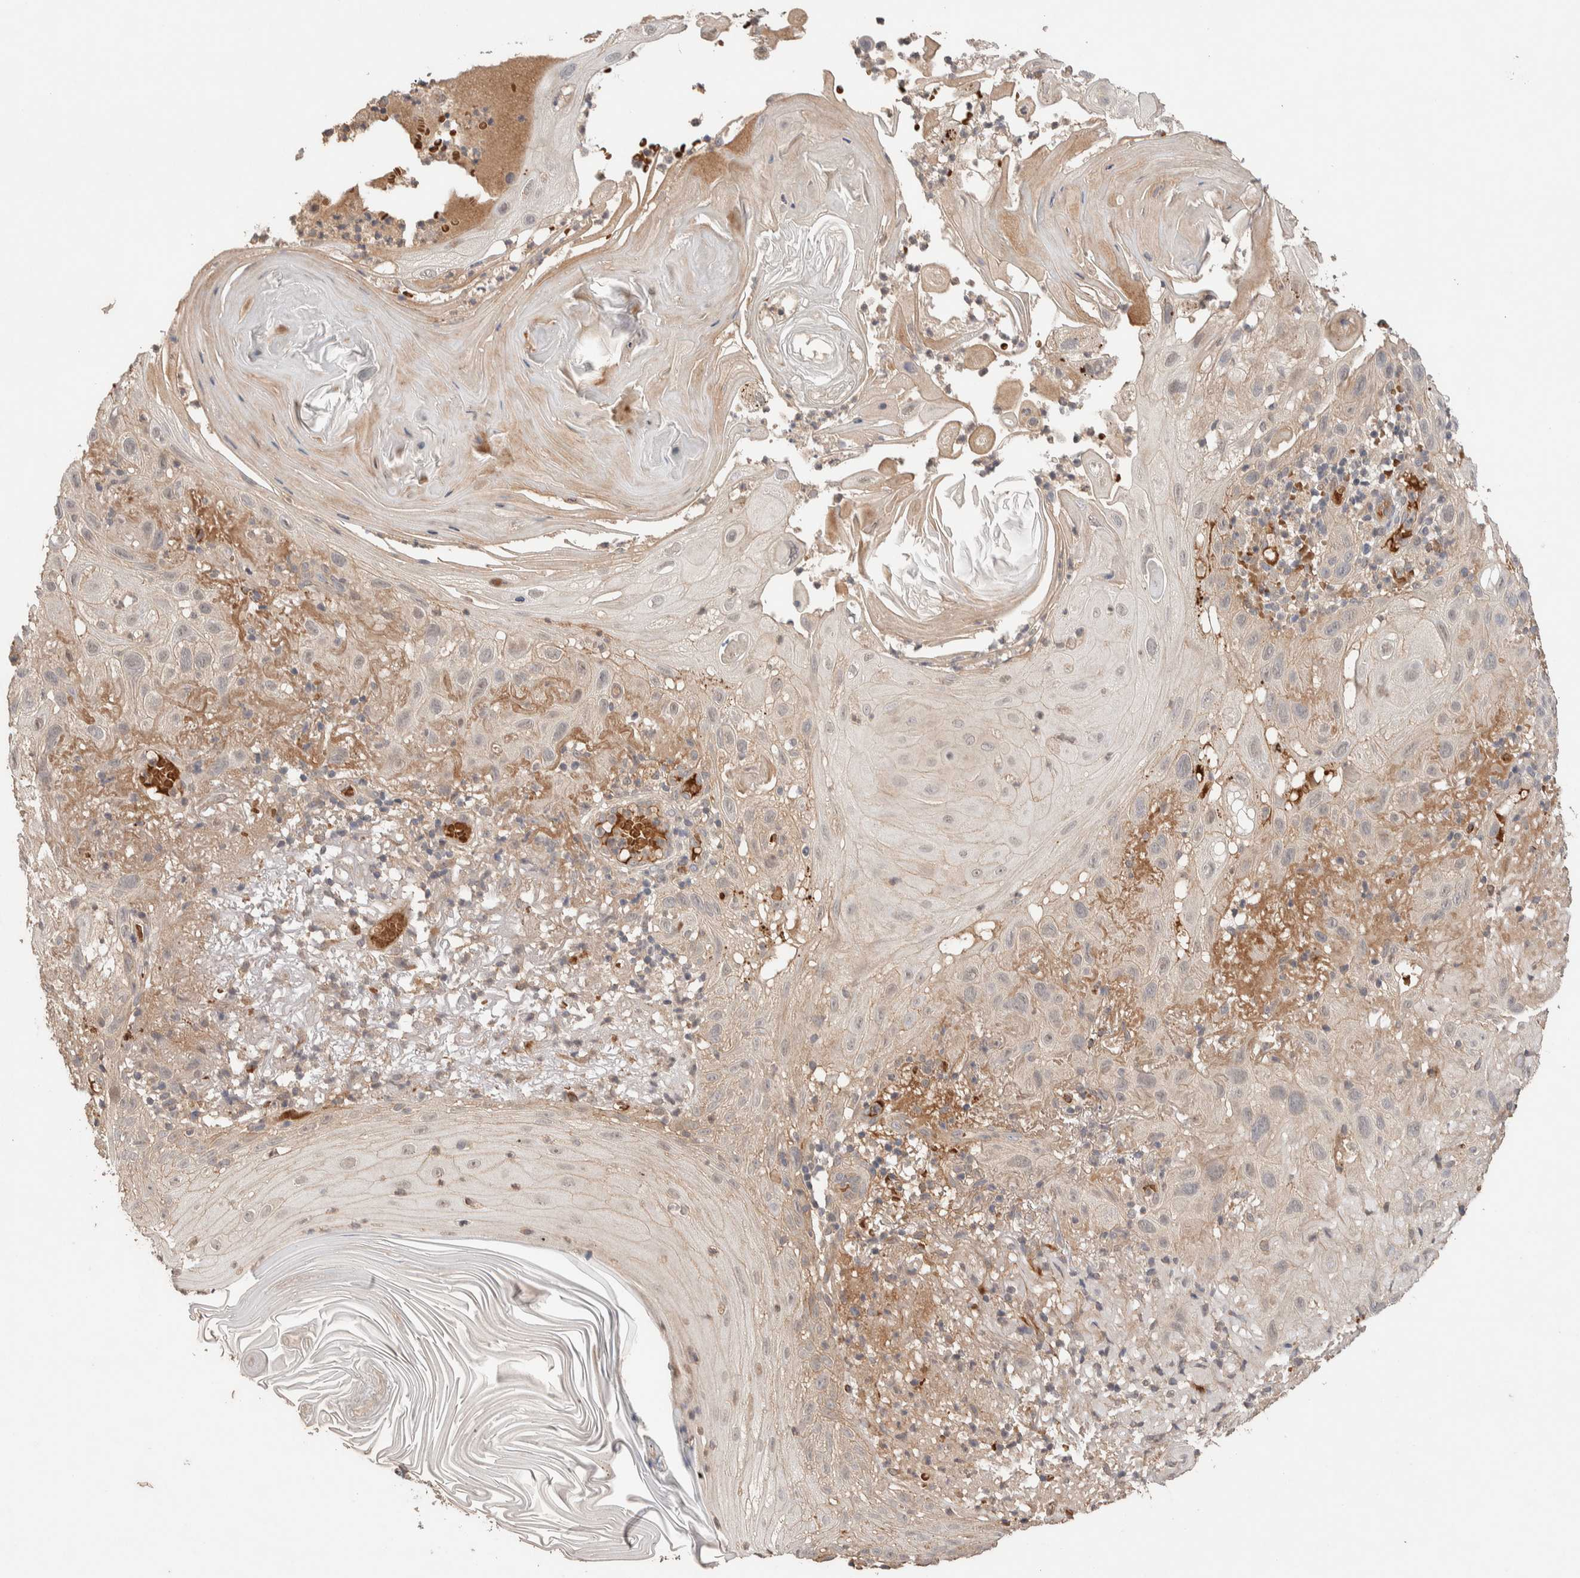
{"staining": {"intensity": "weak", "quantity": "<25%", "location": "cytoplasmic/membranous"}, "tissue": "skin cancer", "cell_type": "Tumor cells", "image_type": "cancer", "snomed": [{"axis": "morphology", "description": "Squamous cell carcinoma, NOS"}, {"axis": "topography", "description": "Skin"}], "caption": "Immunohistochemistry (IHC) of skin cancer (squamous cell carcinoma) demonstrates no expression in tumor cells.", "gene": "CASK", "patient": {"sex": "female", "age": 96}}